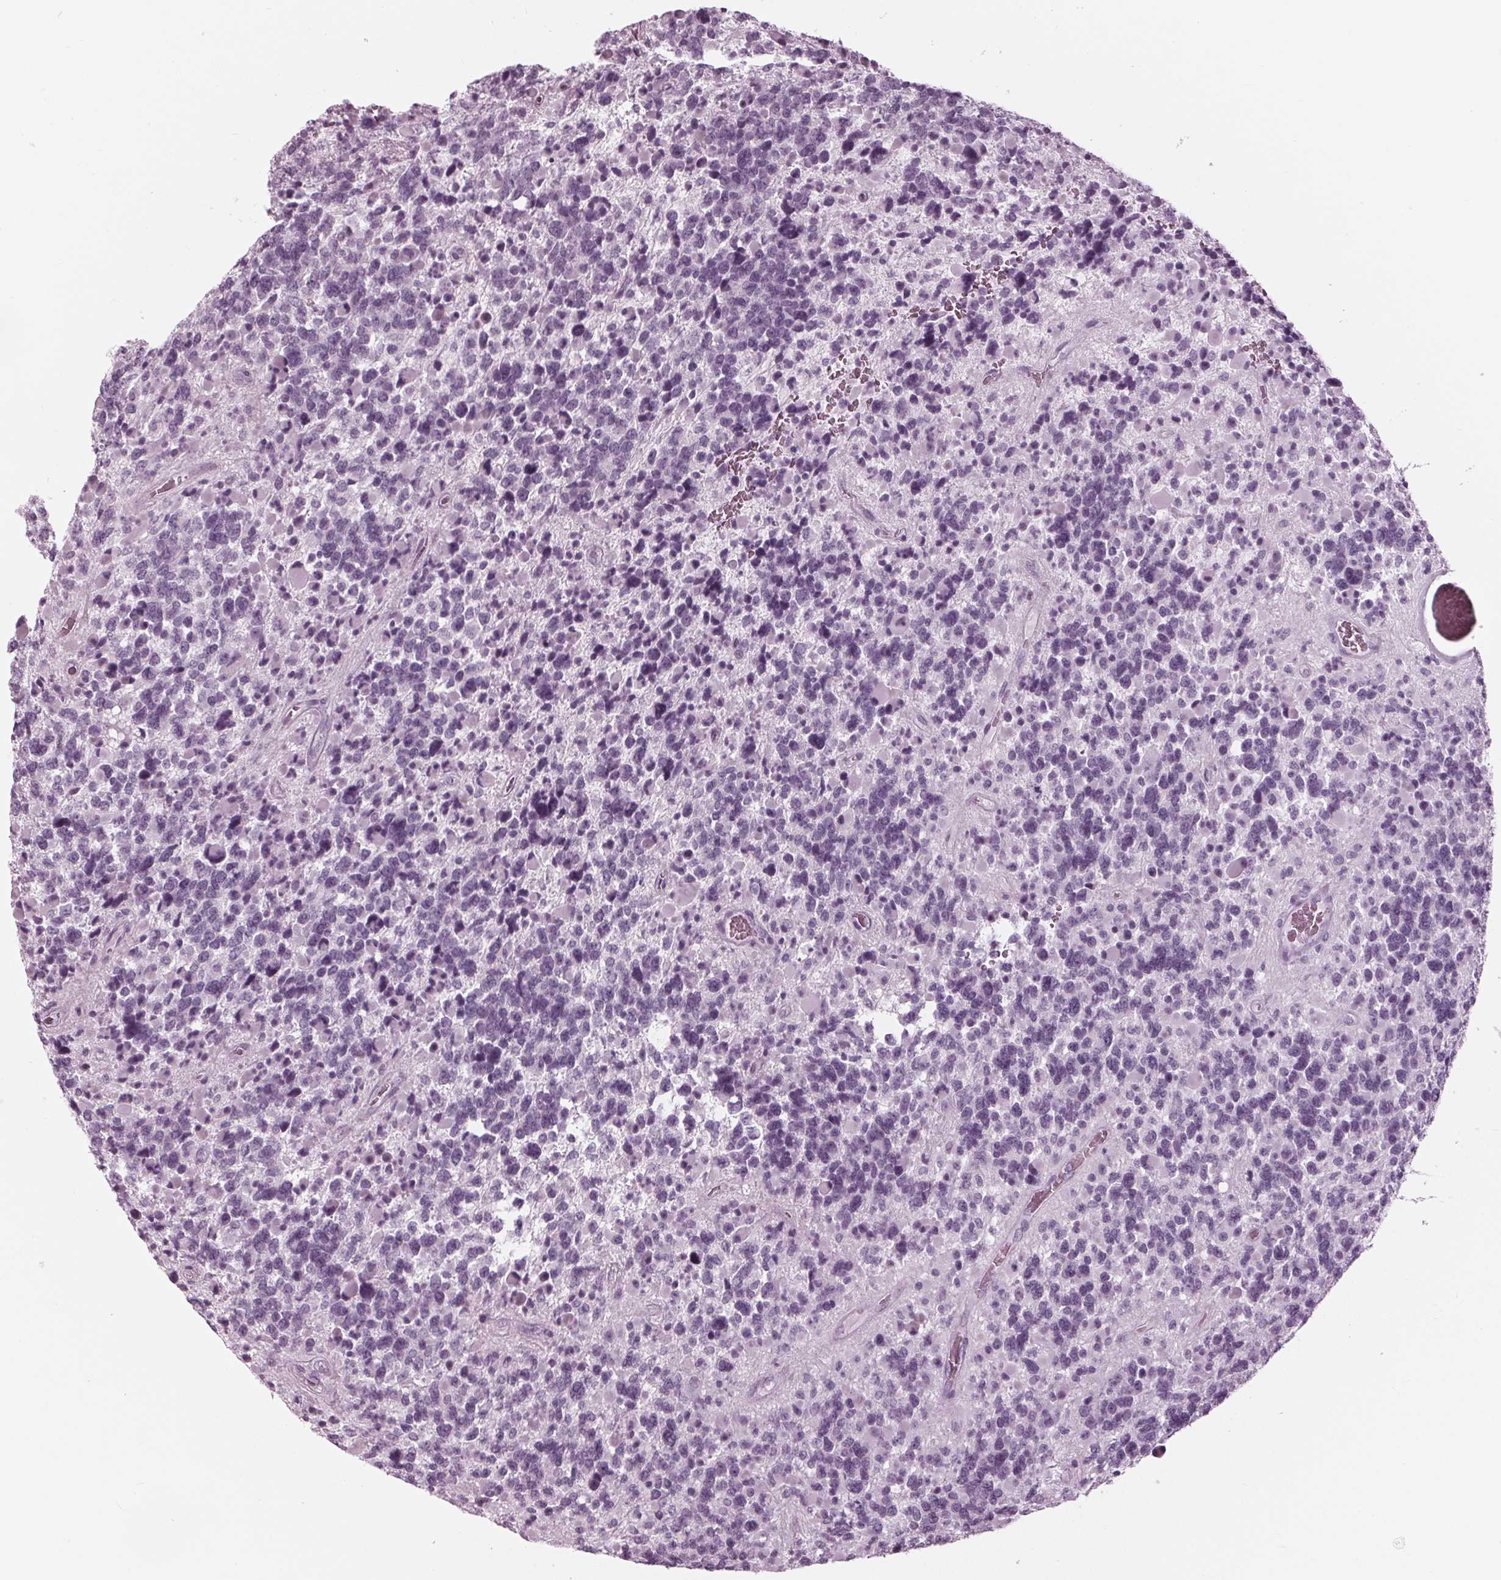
{"staining": {"intensity": "negative", "quantity": "none", "location": "none"}, "tissue": "glioma", "cell_type": "Tumor cells", "image_type": "cancer", "snomed": [{"axis": "morphology", "description": "Glioma, malignant, High grade"}, {"axis": "topography", "description": "Brain"}], "caption": "This is an immunohistochemistry histopathology image of malignant glioma (high-grade). There is no positivity in tumor cells.", "gene": "KRT28", "patient": {"sex": "female", "age": 40}}